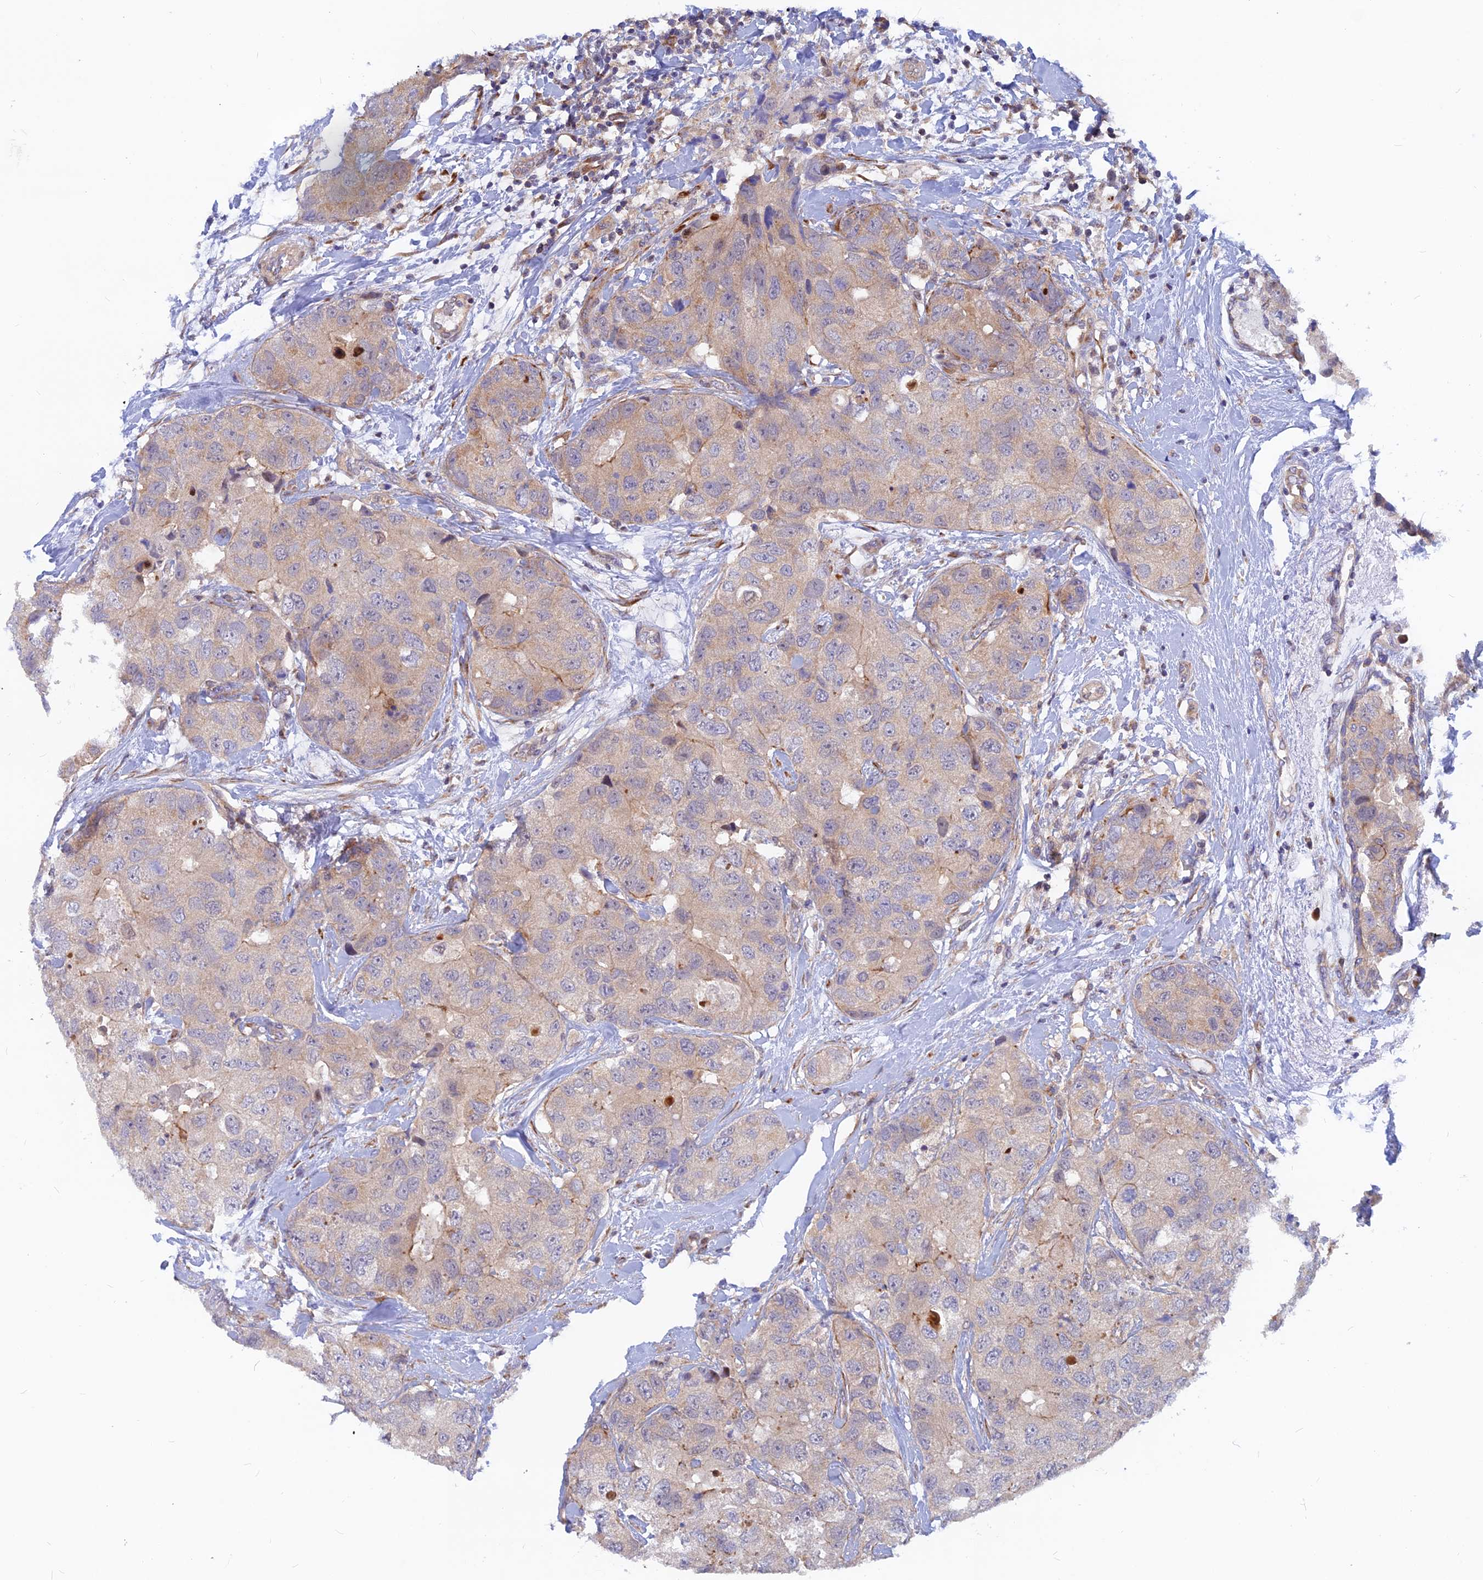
{"staining": {"intensity": "negative", "quantity": "none", "location": "none"}, "tissue": "breast cancer", "cell_type": "Tumor cells", "image_type": "cancer", "snomed": [{"axis": "morphology", "description": "Duct carcinoma"}, {"axis": "topography", "description": "Breast"}], "caption": "The photomicrograph reveals no staining of tumor cells in breast cancer.", "gene": "DNAJC16", "patient": {"sex": "female", "age": 62}}